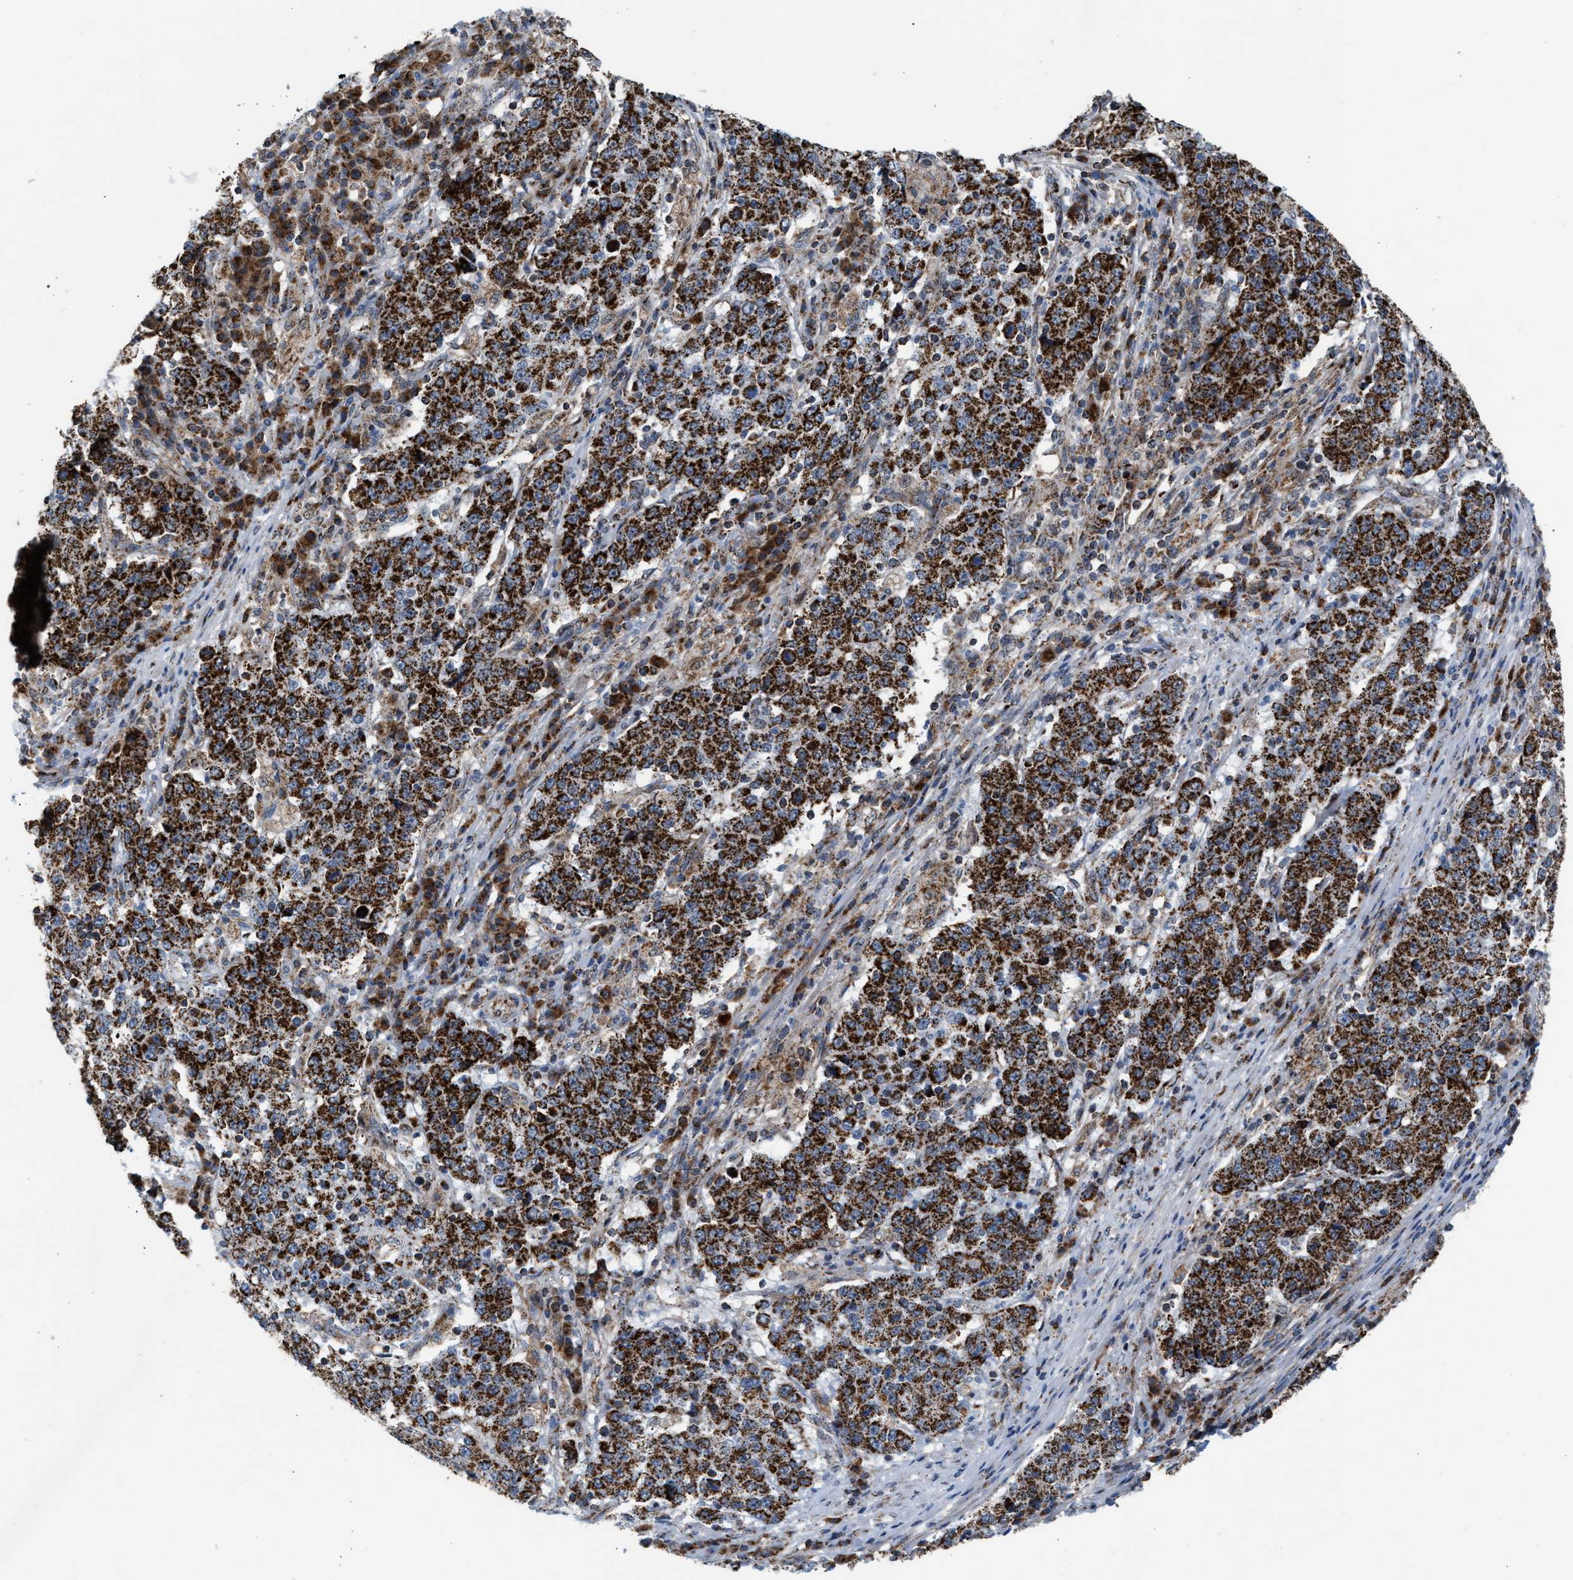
{"staining": {"intensity": "strong", "quantity": ">75%", "location": "cytoplasmic/membranous"}, "tissue": "stomach cancer", "cell_type": "Tumor cells", "image_type": "cancer", "snomed": [{"axis": "morphology", "description": "Adenocarcinoma, NOS"}, {"axis": "topography", "description": "Stomach"}], "caption": "Stomach cancer (adenocarcinoma) stained for a protein reveals strong cytoplasmic/membranous positivity in tumor cells.", "gene": "PMPCA", "patient": {"sex": "male", "age": 59}}